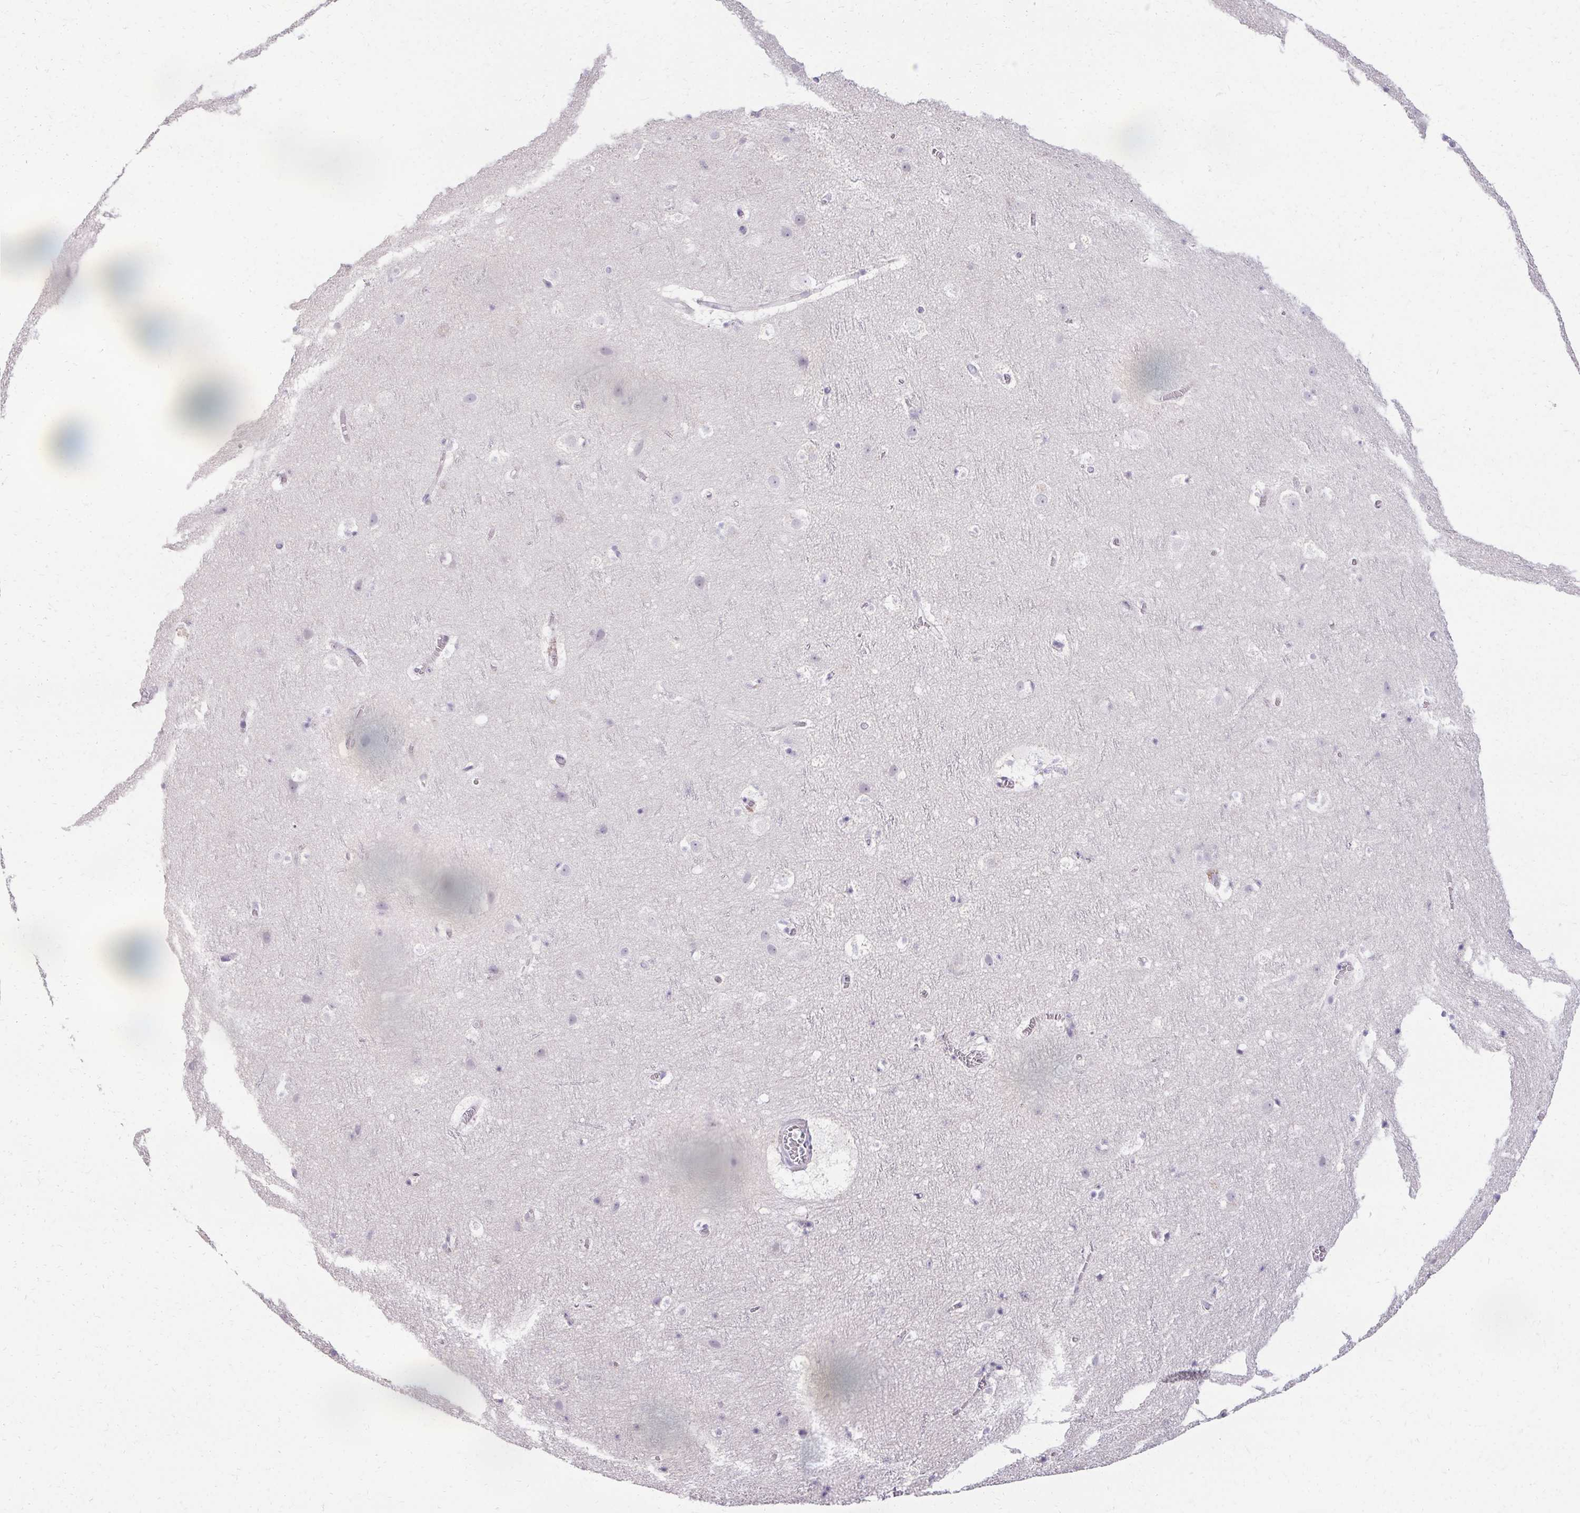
{"staining": {"intensity": "negative", "quantity": "none", "location": "none"}, "tissue": "cerebral cortex", "cell_type": "Endothelial cells", "image_type": "normal", "snomed": [{"axis": "morphology", "description": "Normal tissue, NOS"}, {"axis": "topography", "description": "Cerebral cortex"}], "caption": "Protein analysis of unremarkable cerebral cortex demonstrates no significant positivity in endothelial cells. (DAB (3,3'-diaminobenzidine) immunohistochemistry, high magnification).", "gene": "PMEL", "patient": {"sex": "female", "age": 42}}